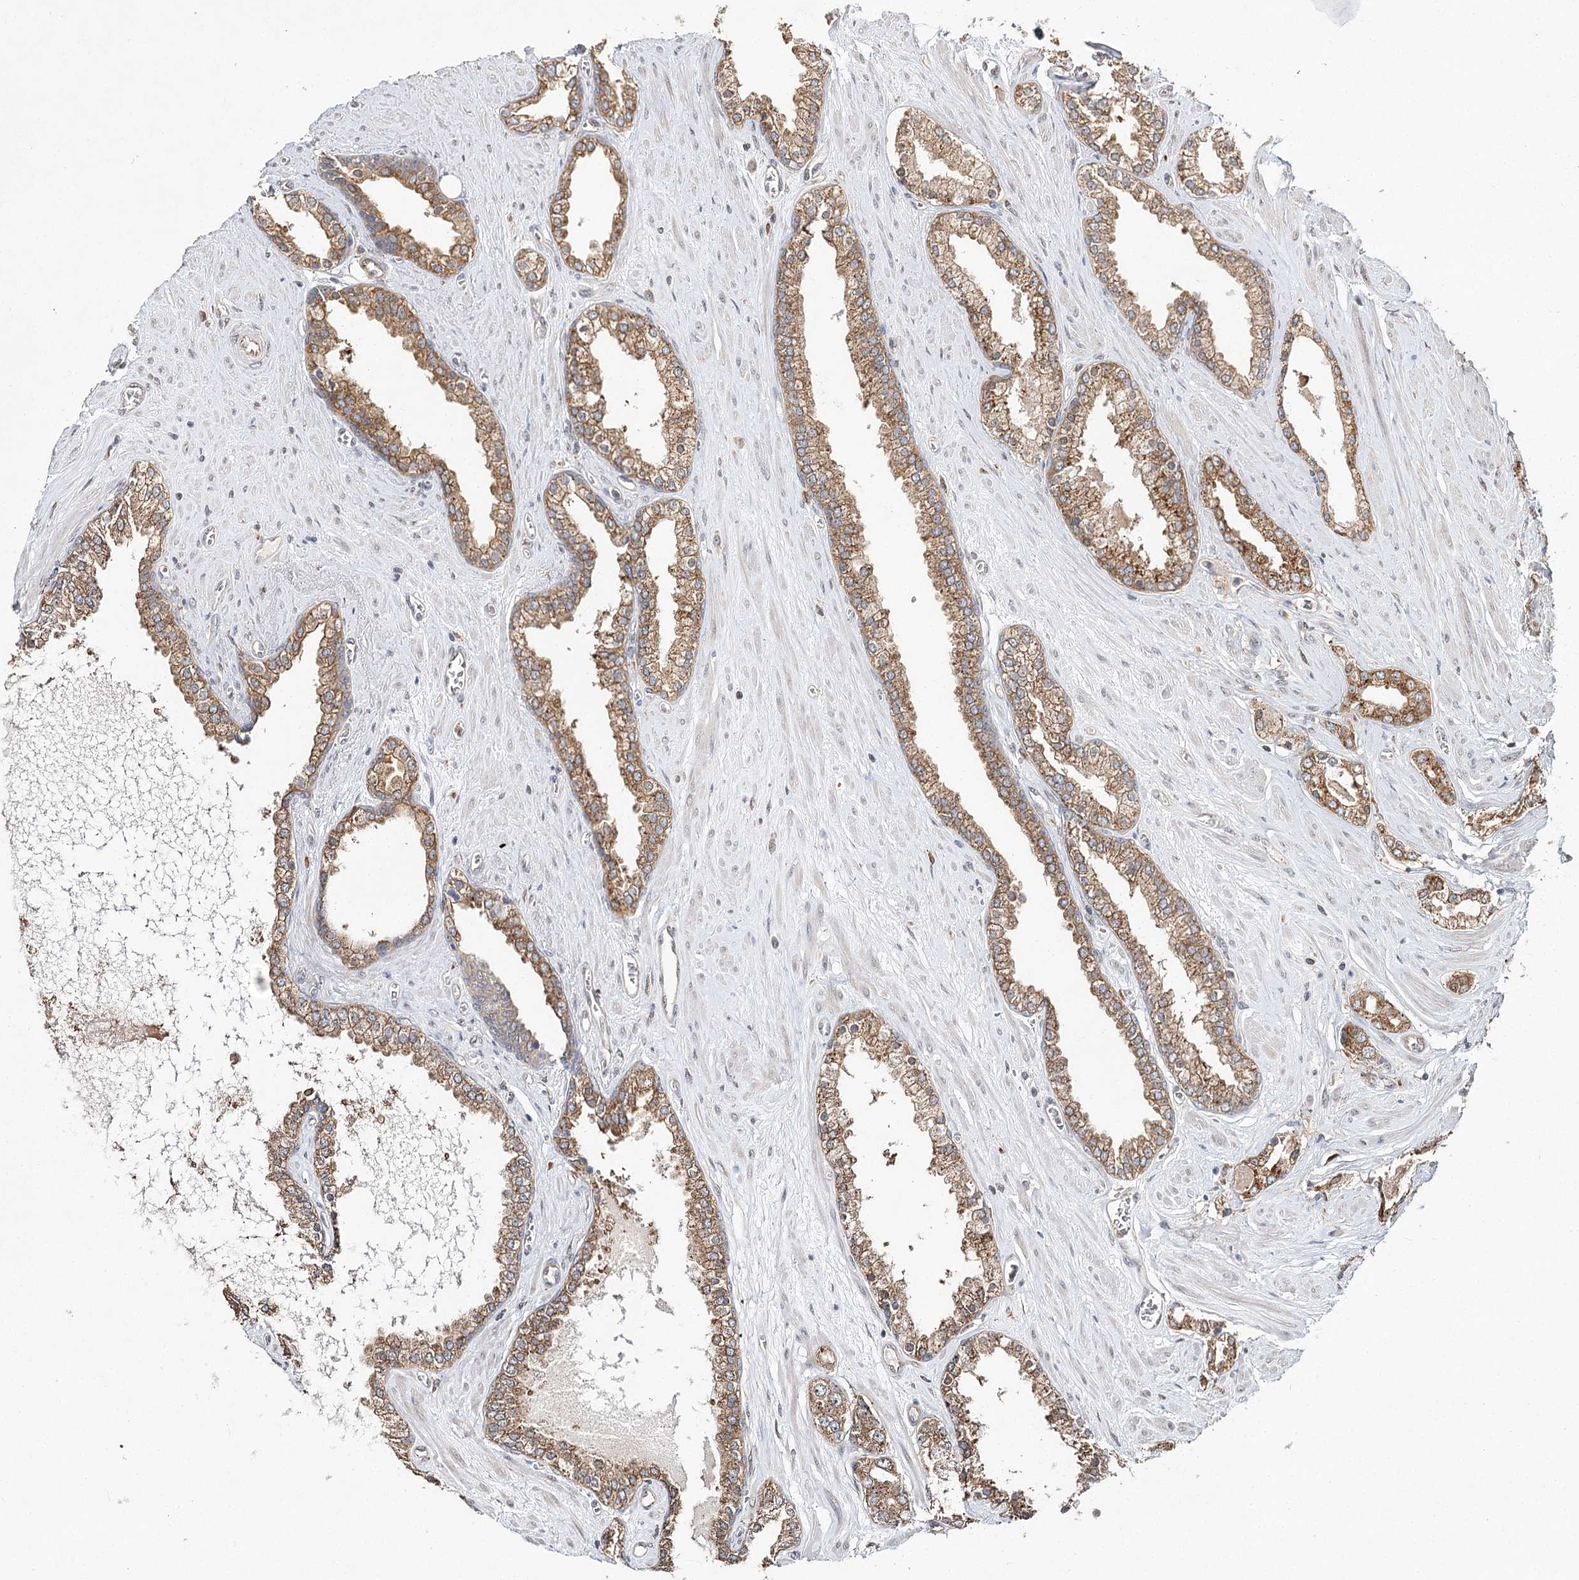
{"staining": {"intensity": "moderate", "quantity": ">75%", "location": "cytoplasmic/membranous"}, "tissue": "prostate cancer", "cell_type": "Tumor cells", "image_type": "cancer", "snomed": [{"axis": "morphology", "description": "Adenocarcinoma, Low grade"}, {"axis": "topography", "description": "Prostate"}], "caption": "Immunohistochemistry (IHC) histopathology image of neoplastic tissue: human low-grade adenocarcinoma (prostate) stained using immunohistochemistry shows medium levels of moderate protein expression localized specifically in the cytoplasmic/membranous of tumor cells, appearing as a cytoplasmic/membranous brown color.", "gene": "DMXL1", "patient": {"sex": "male", "age": 62}}